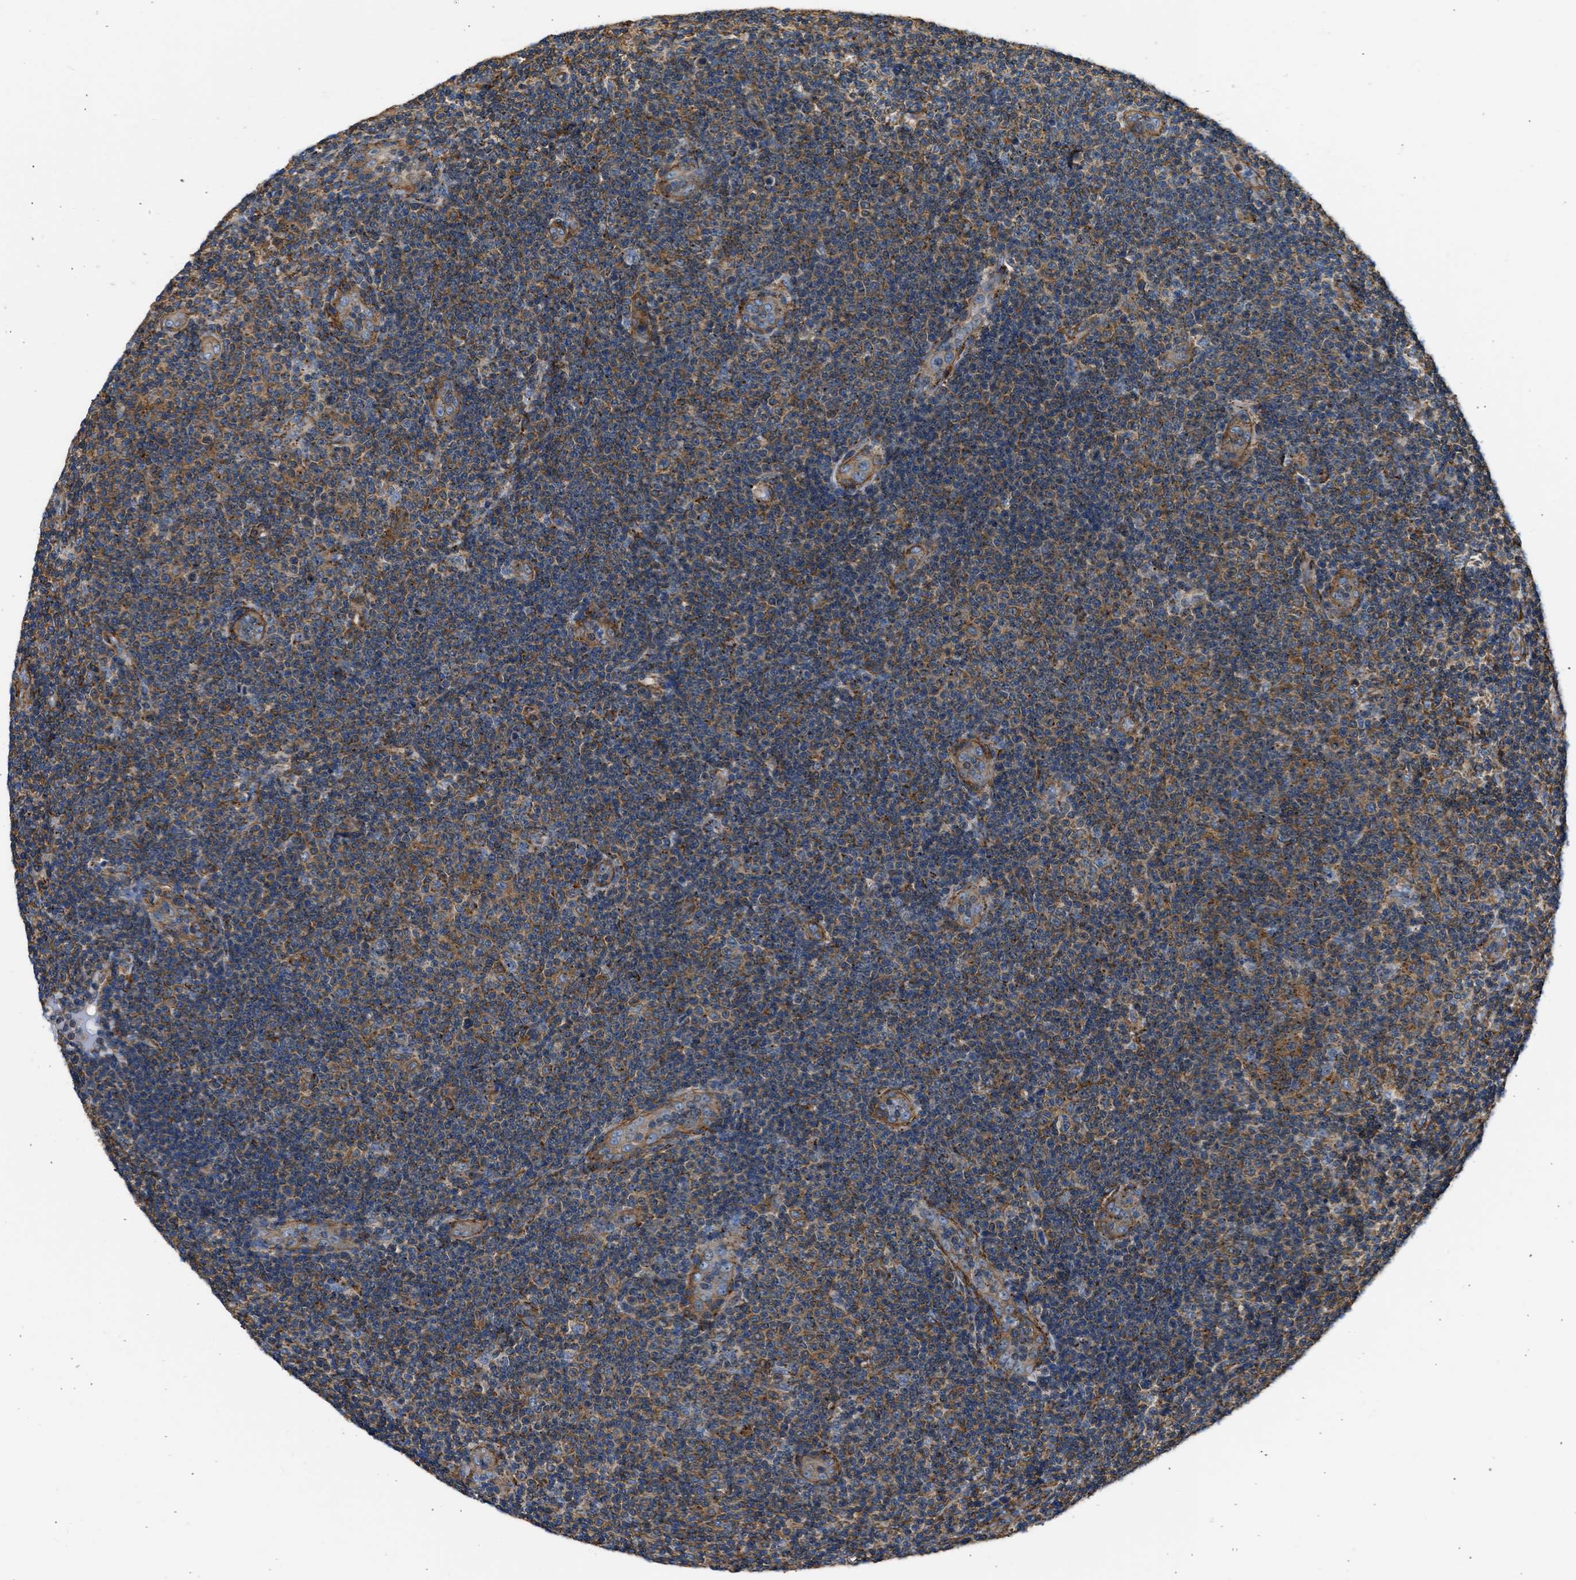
{"staining": {"intensity": "moderate", "quantity": "25%-75%", "location": "cytoplasmic/membranous"}, "tissue": "lymphoma", "cell_type": "Tumor cells", "image_type": "cancer", "snomed": [{"axis": "morphology", "description": "Malignant lymphoma, non-Hodgkin's type, Low grade"}, {"axis": "topography", "description": "Lymph node"}], "caption": "Protein staining reveals moderate cytoplasmic/membranous staining in about 25%-75% of tumor cells in lymphoma. Nuclei are stained in blue.", "gene": "SEPTIN2", "patient": {"sex": "male", "age": 83}}